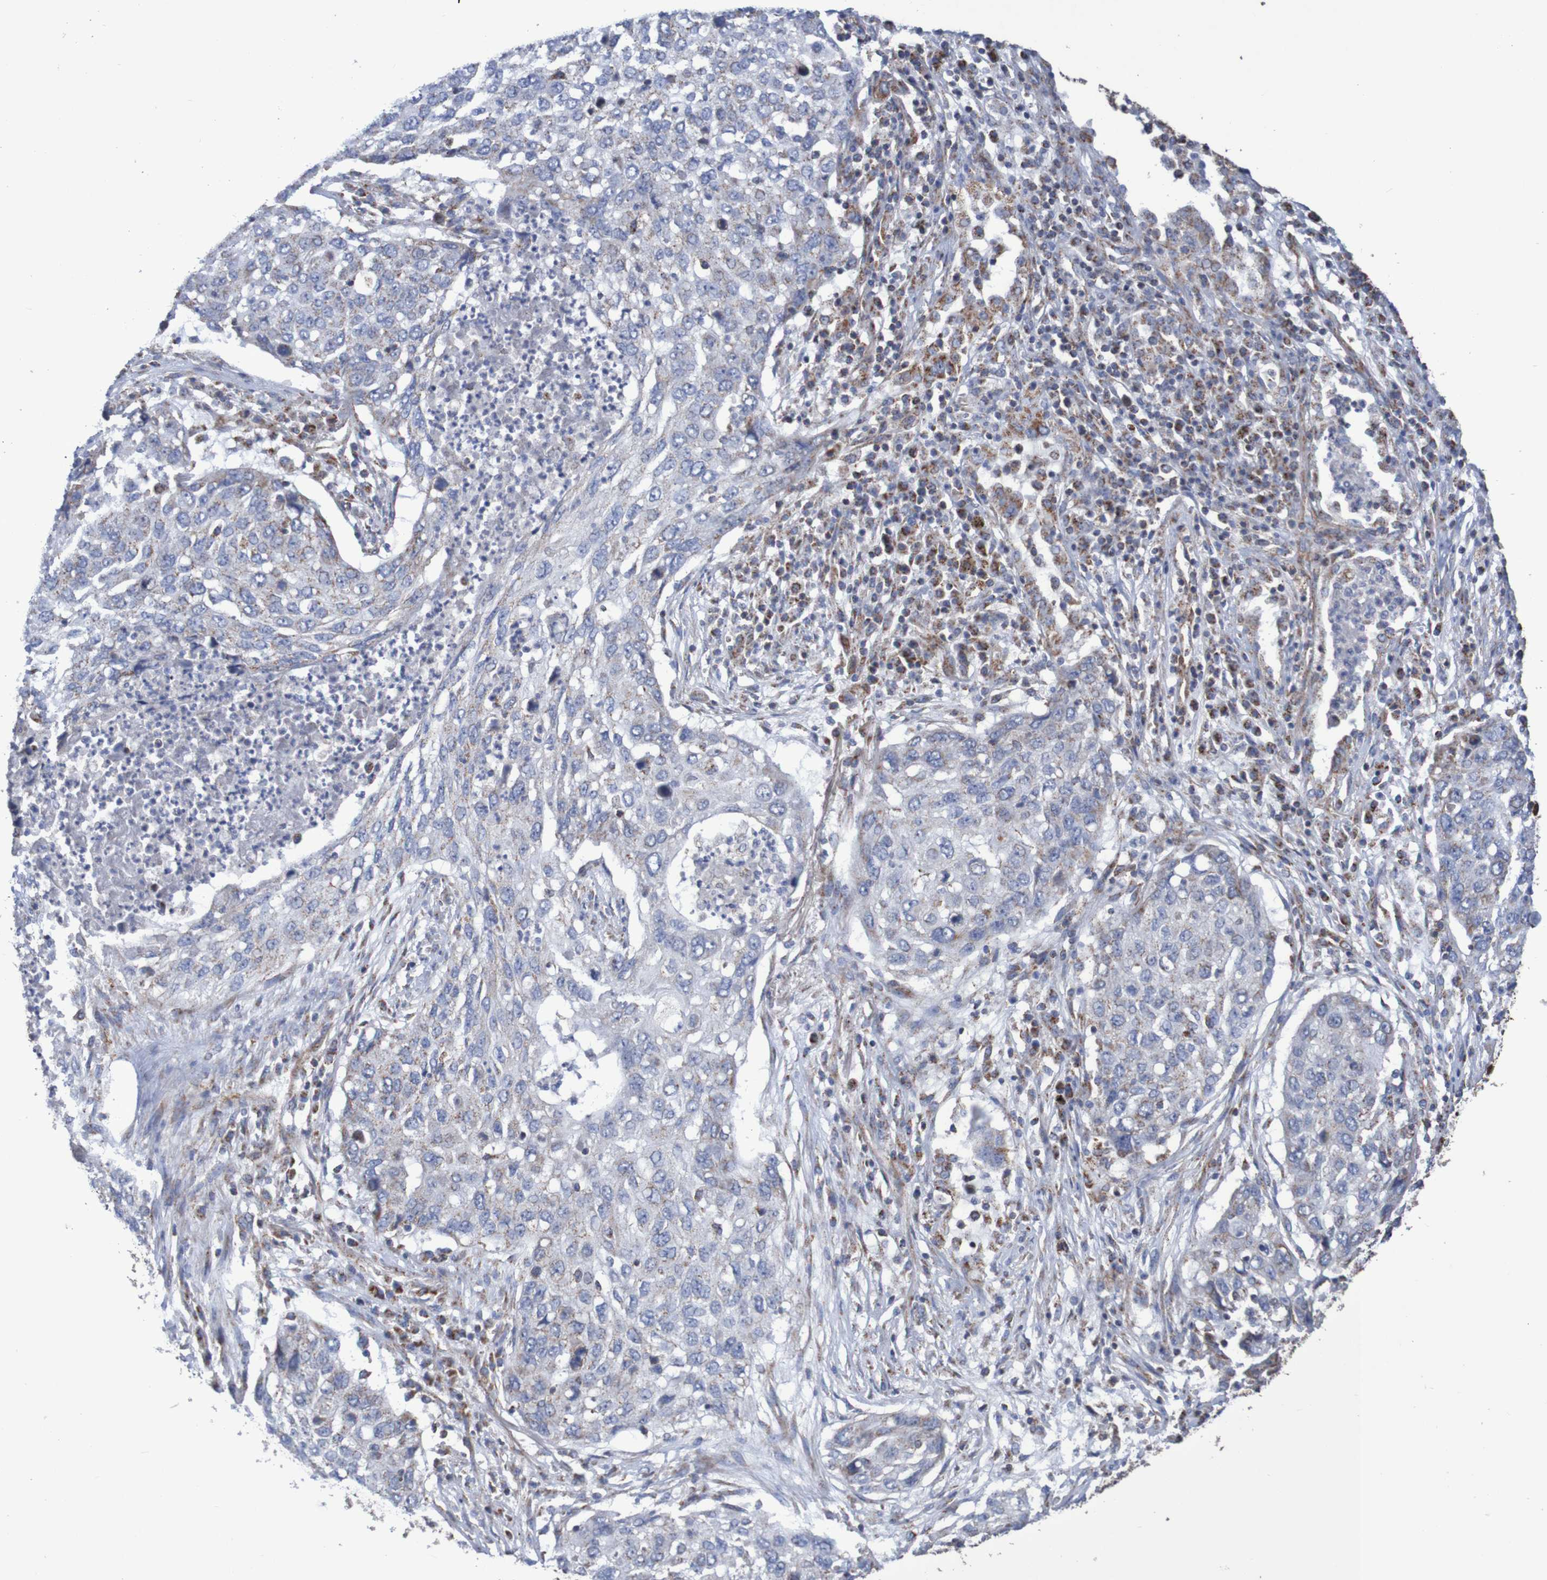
{"staining": {"intensity": "weak", "quantity": "<25%", "location": "cytoplasmic/membranous"}, "tissue": "lung cancer", "cell_type": "Tumor cells", "image_type": "cancer", "snomed": [{"axis": "morphology", "description": "Squamous cell carcinoma, NOS"}, {"axis": "topography", "description": "Lung"}], "caption": "Tumor cells show no significant expression in lung cancer.", "gene": "MMEL1", "patient": {"sex": "female", "age": 63}}